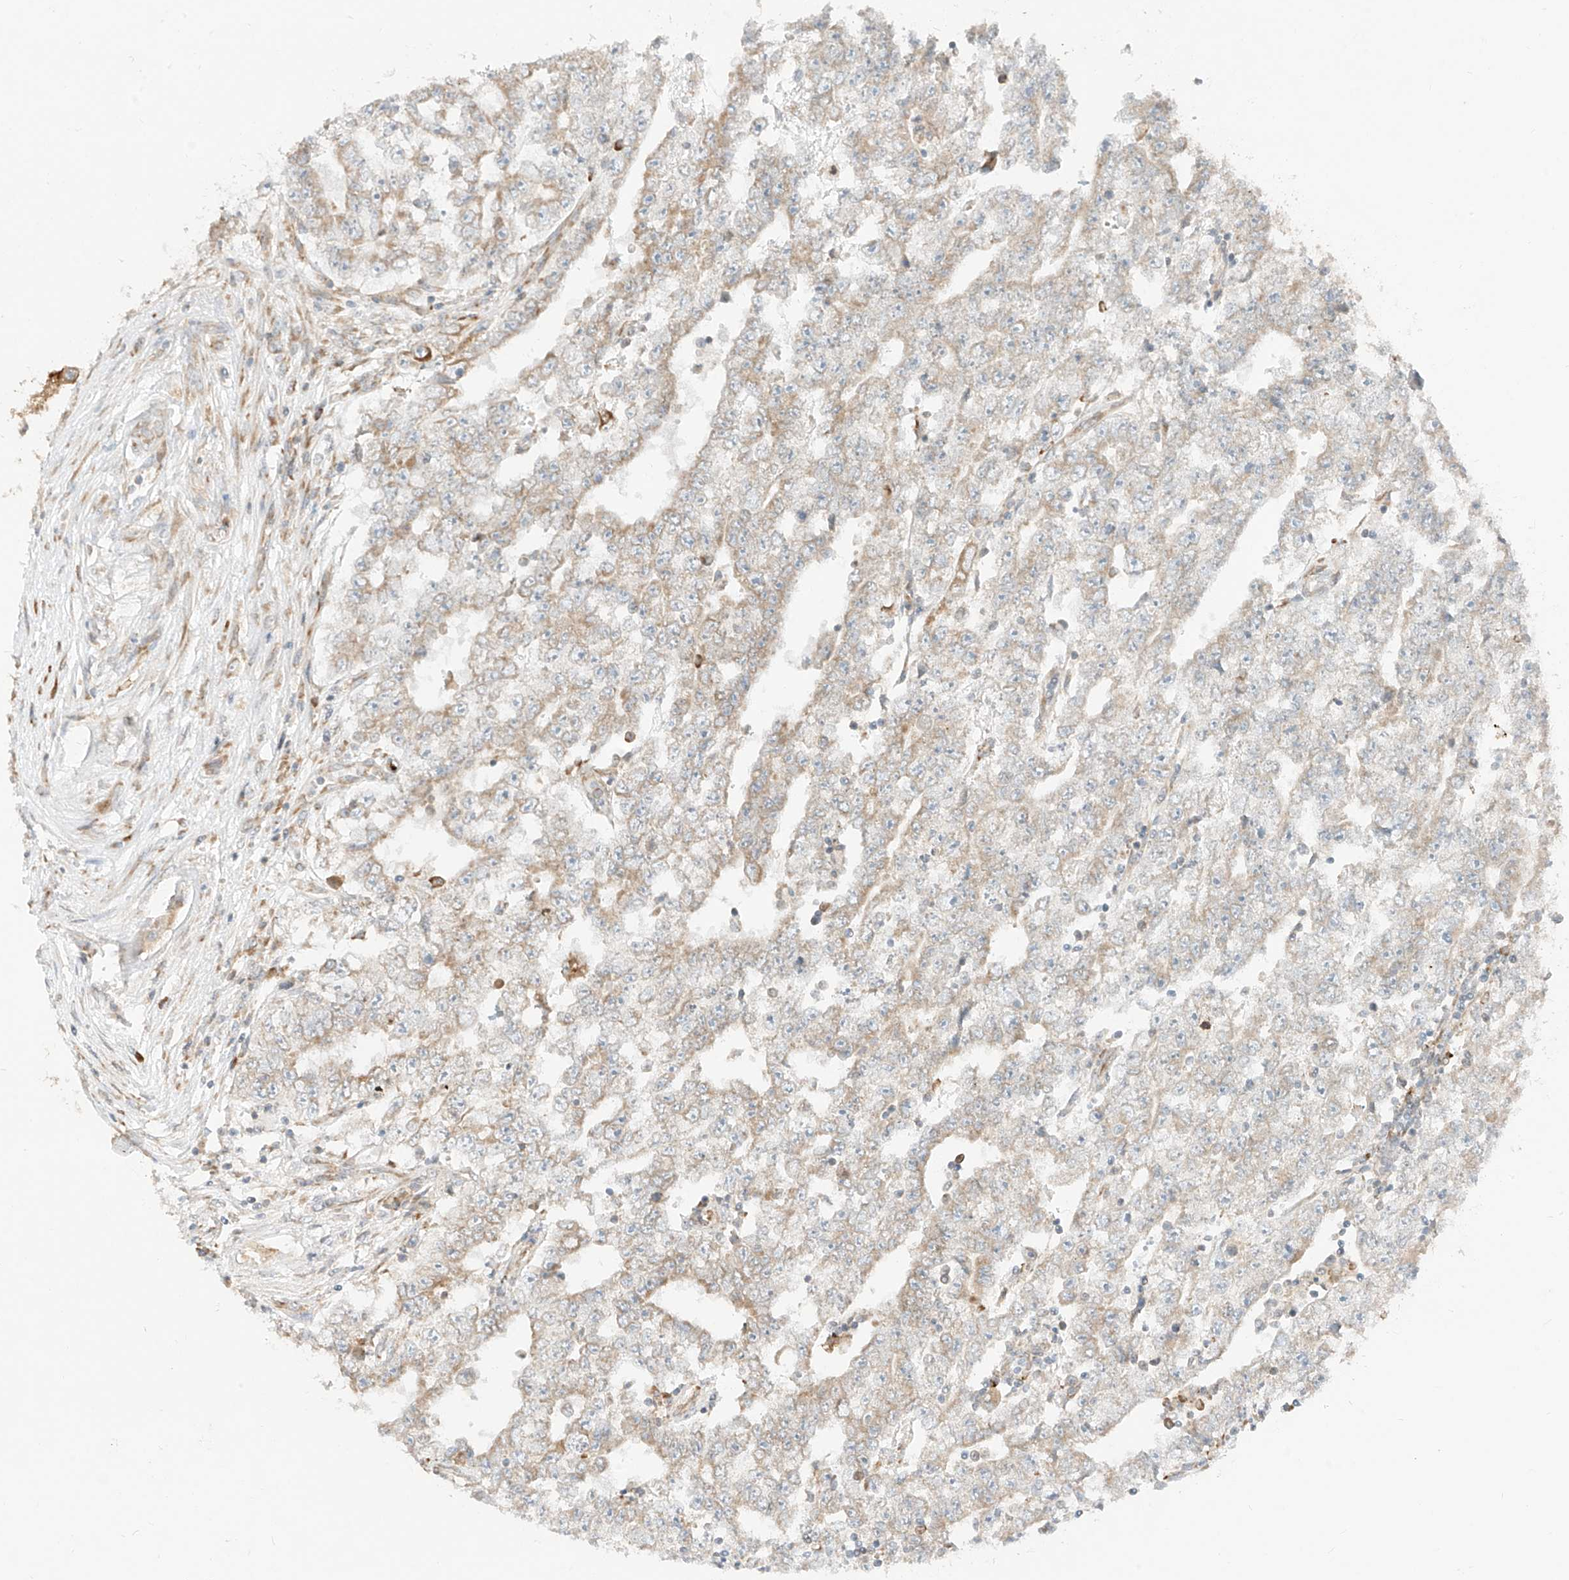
{"staining": {"intensity": "weak", "quantity": "<25%", "location": "cytoplasmic/membranous"}, "tissue": "testis cancer", "cell_type": "Tumor cells", "image_type": "cancer", "snomed": [{"axis": "morphology", "description": "Carcinoma, Embryonal, NOS"}, {"axis": "topography", "description": "Testis"}], "caption": "IHC photomicrograph of neoplastic tissue: human embryonal carcinoma (testis) stained with DAB exhibits no significant protein staining in tumor cells.", "gene": "STT3A", "patient": {"sex": "male", "age": 25}}